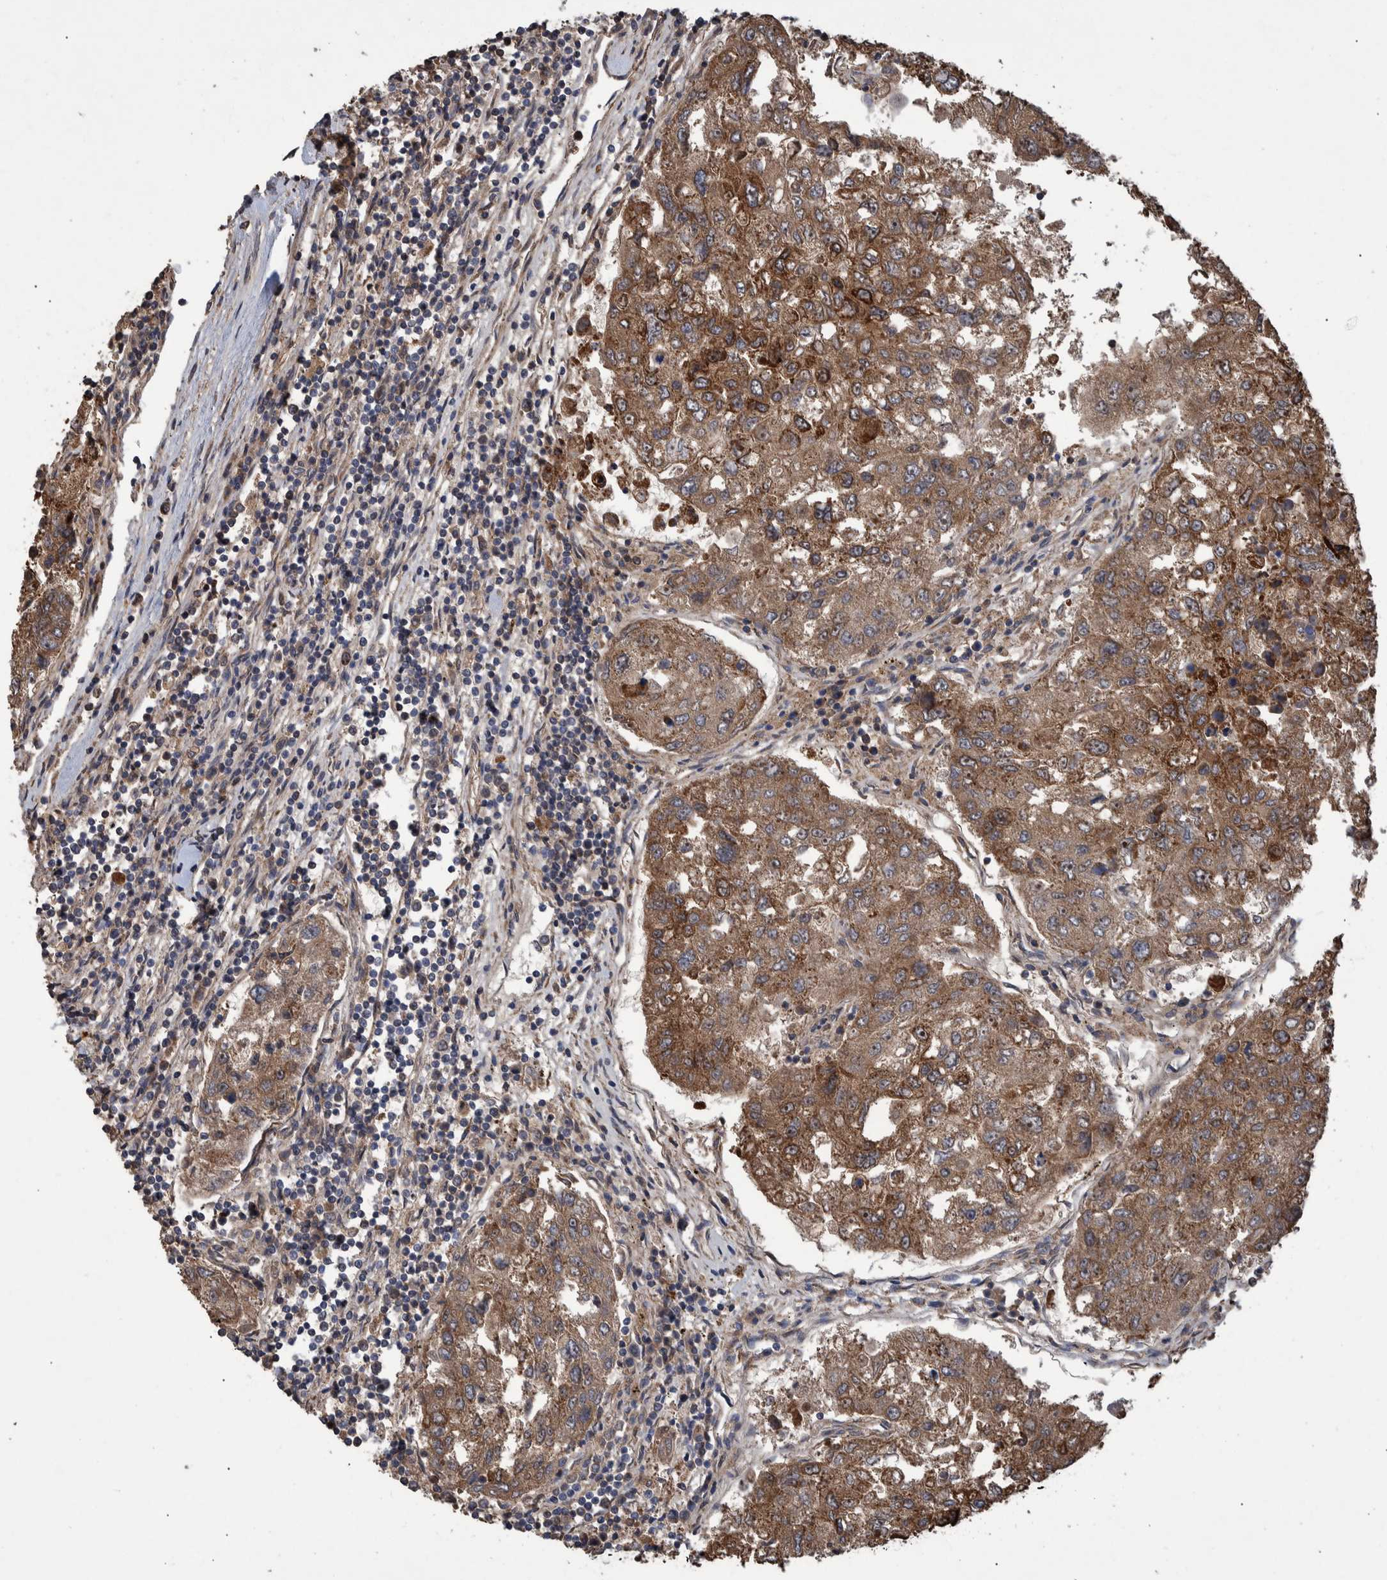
{"staining": {"intensity": "moderate", "quantity": ">75%", "location": "cytoplasmic/membranous"}, "tissue": "urothelial cancer", "cell_type": "Tumor cells", "image_type": "cancer", "snomed": [{"axis": "morphology", "description": "Urothelial carcinoma, High grade"}, {"axis": "topography", "description": "Lymph node"}, {"axis": "topography", "description": "Urinary bladder"}], "caption": "A brown stain labels moderate cytoplasmic/membranous expression of a protein in urothelial carcinoma (high-grade) tumor cells. The protein is stained brown, and the nuclei are stained in blue (DAB (3,3'-diaminobenzidine) IHC with brightfield microscopy, high magnification).", "gene": "B3GNTL1", "patient": {"sex": "male", "age": 51}}